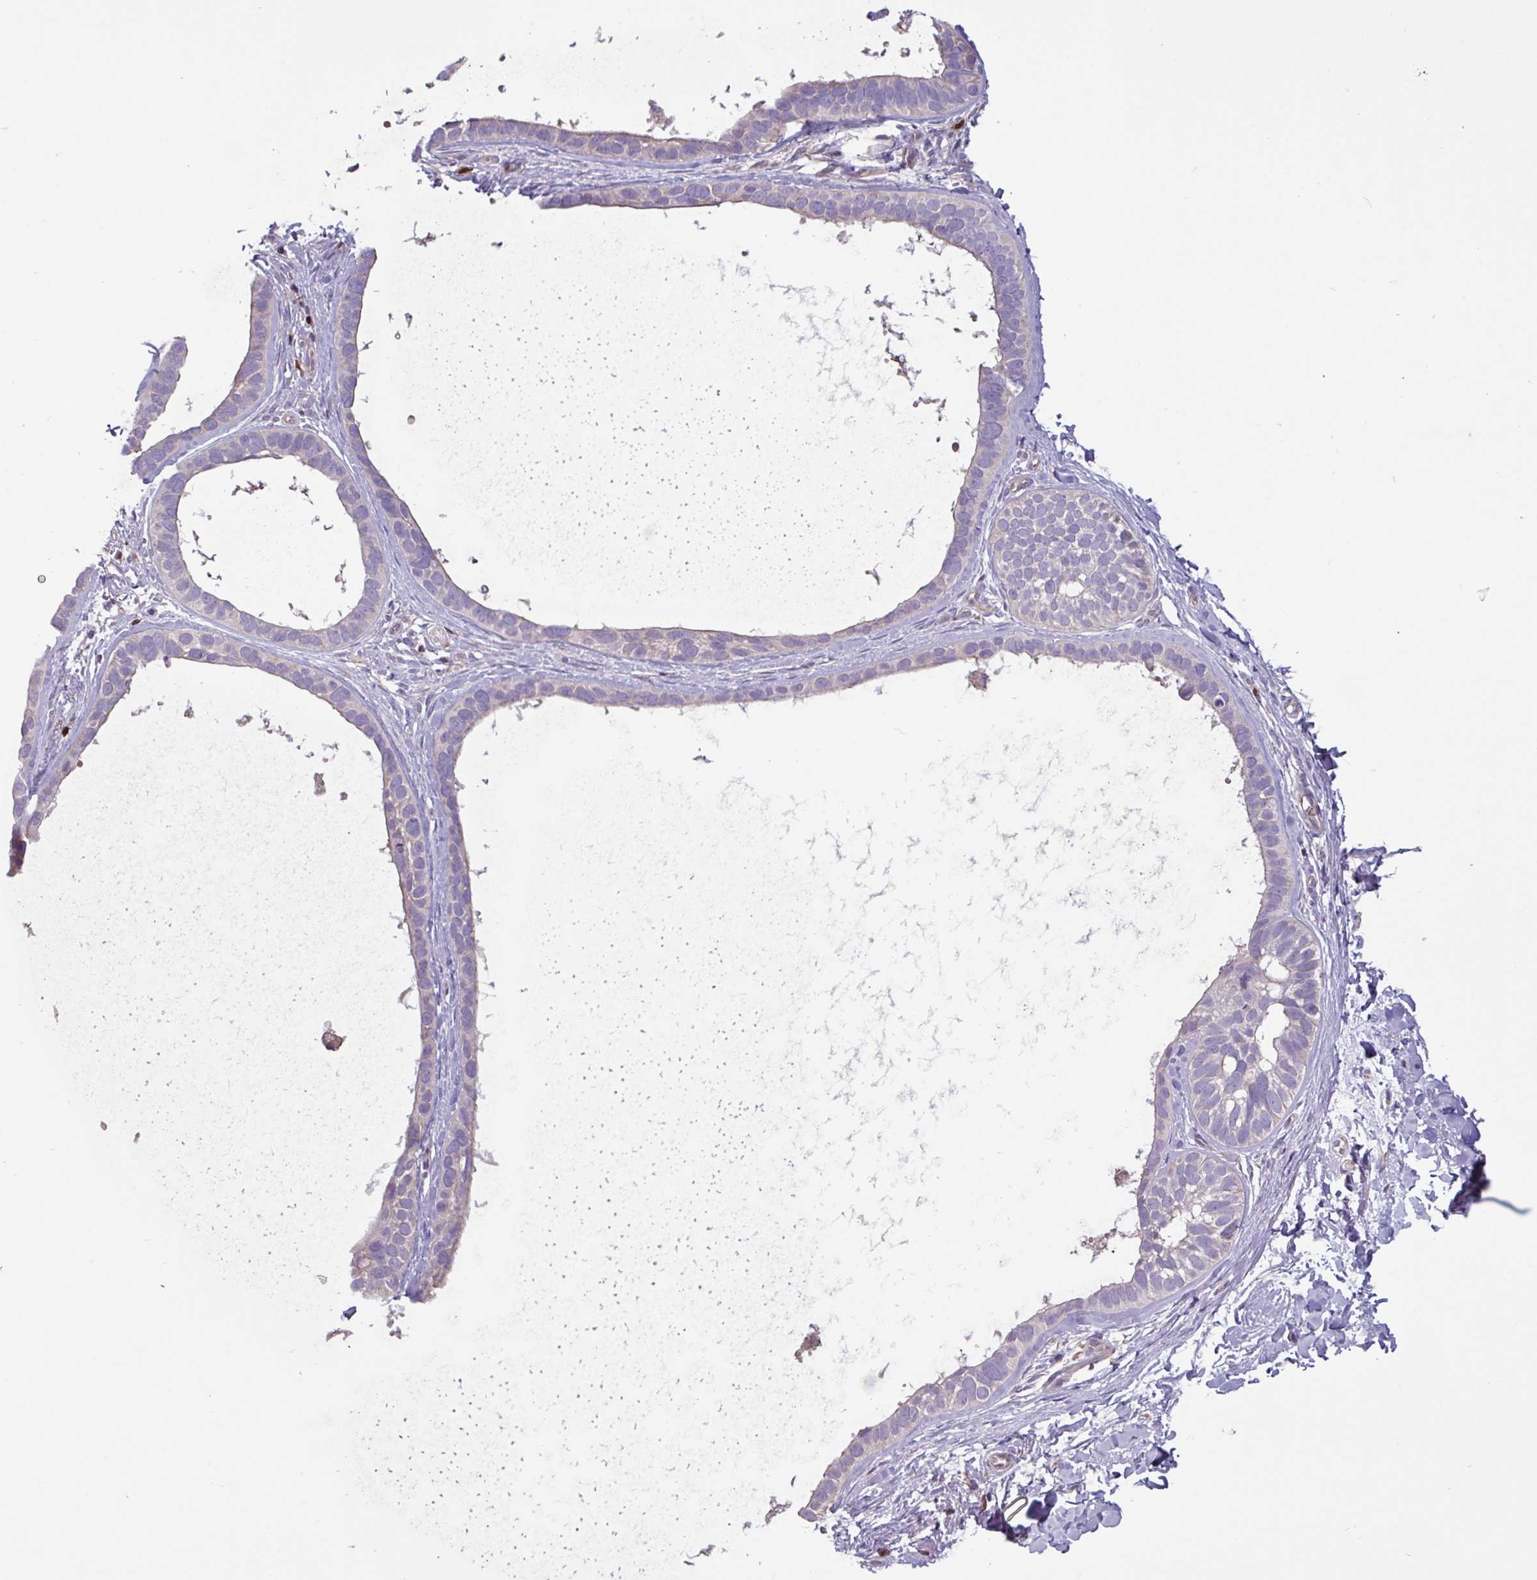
{"staining": {"intensity": "negative", "quantity": "none", "location": "none"}, "tissue": "skin cancer", "cell_type": "Tumor cells", "image_type": "cancer", "snomed": [{"axis": "morphology", "description": "Basal cell carcinoma"}, {"axis": "topography", "description": "Skin"}], "caption": "Tumor cells are negative for brown protein staining in skin basal cell carcinoma.", "gene": "SEC61G", "patient": {"sex": "male", "age": 62}}